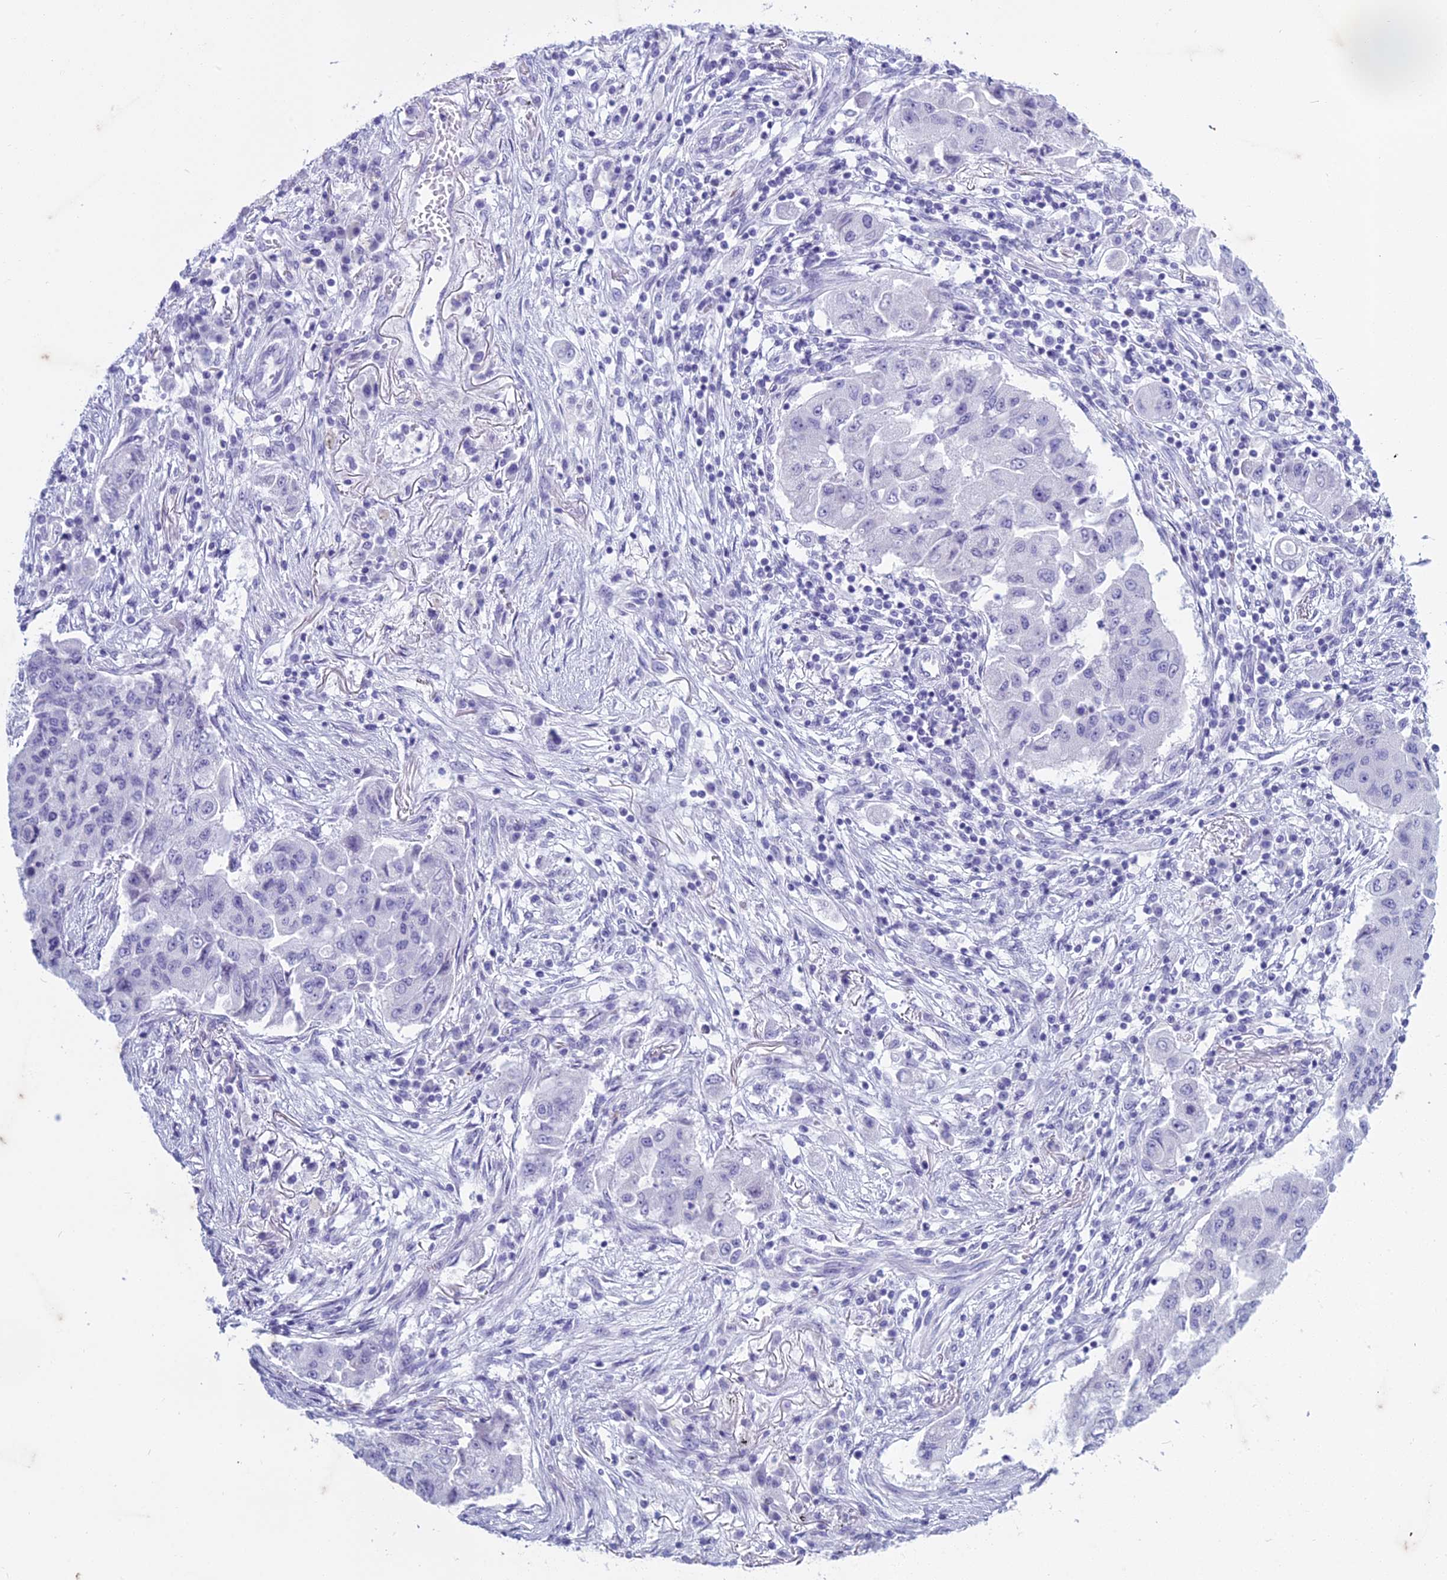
{"staining": {"intensity": "negative", "quantity": "none", "location": "none"}, "tissue": "lung cancer", "cell_type": "Tumor cells", "image_type": "cancer", "snomed": [{"axis": "morphology", "description": "Squamous cell carcinoma, NOS"}, {"axis": "topography", "description": "Lung"}], "caption": "Immunohistochemistry (IHC) of human squamous cell carcinoma (lung) displays no expression in tumor cells.", "gene": "HMGB4", "patient": {"sex": "male", "age": 74}}